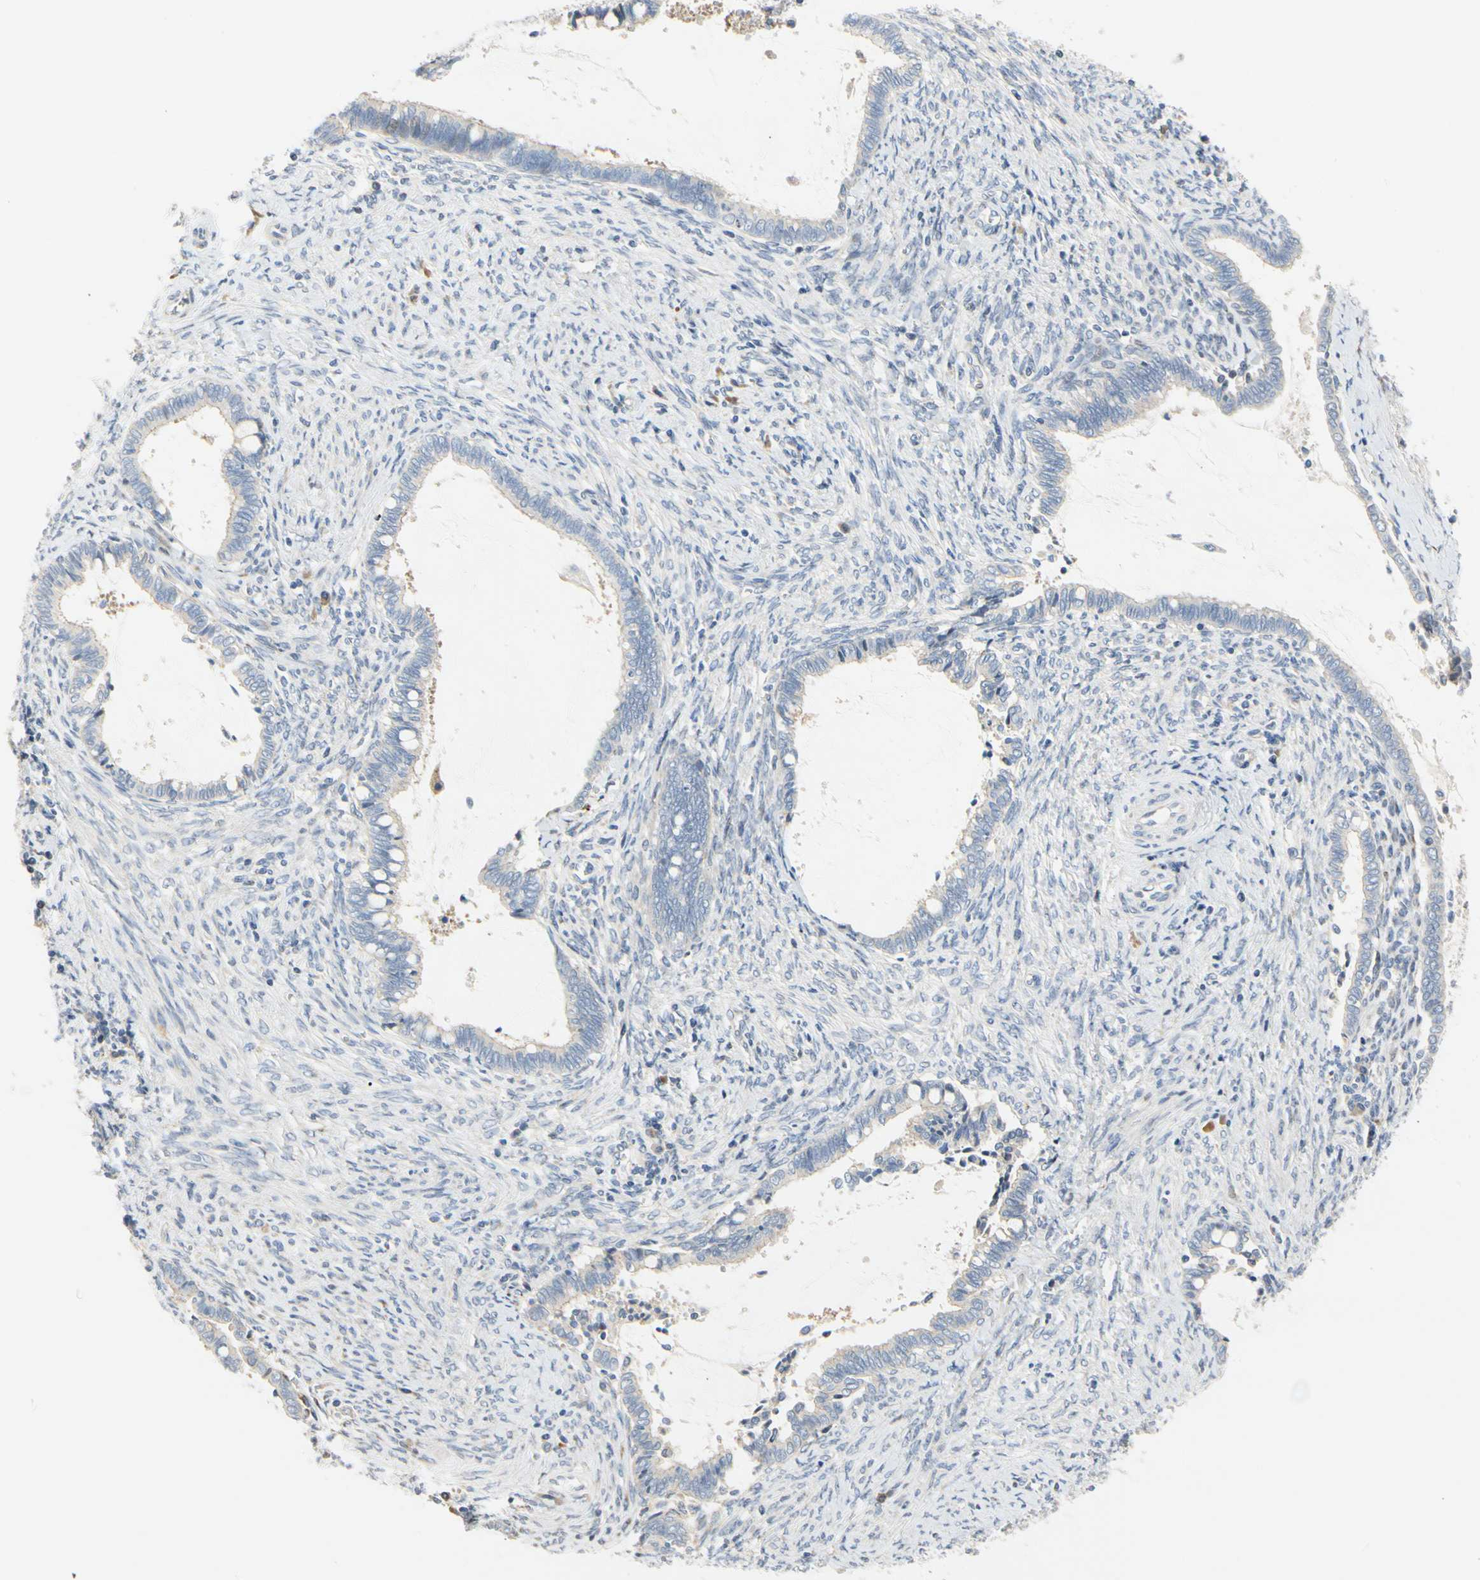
{"staining": {"intensity": "negative", "quantity": "none", "location": "none"}, "tissue": "cervical cancer", "cell_type": "Tumor cells", "image_type": "cancer", "snomed": [{"axis": "morphology", "description": "Adenocarcinoma, NOS"}, {"axis": "topography", "description": "Cervix"}], "caption": "An image of human adenocarcinoma (cervical) is negative for staining in tumor cells.", "gene": "ZNF236", "patient": {"sex": "female", "age": 44}}